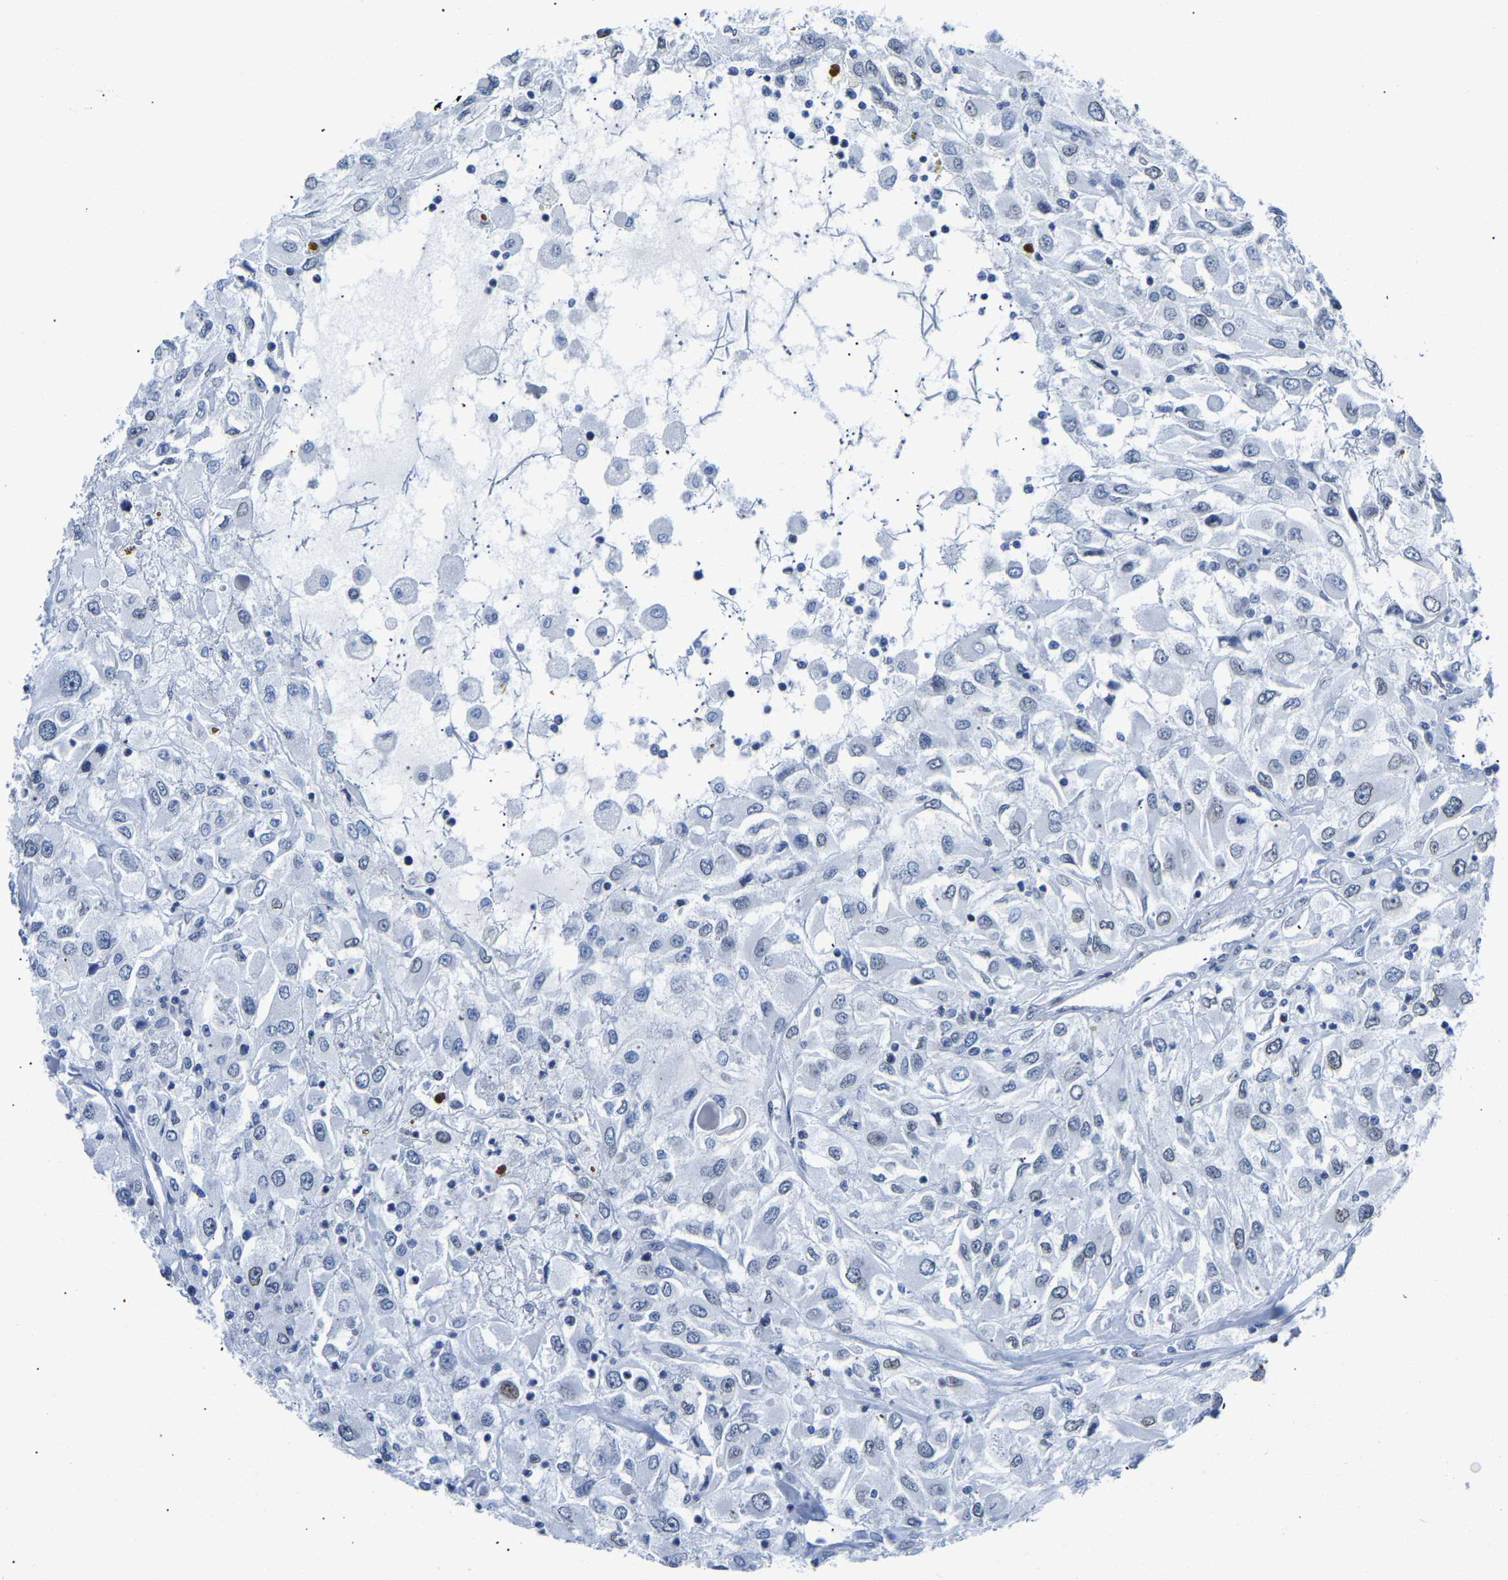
{"staining": {"intensity": "weak", "quantity": "<25%", "location": "cytoplasmic/membranous,nuclear"}, "tissue": "renal cancer", "cell_type": "Tumor cells", "image_type": "cancer", "snomed": [{"axis": "morphology", "description": "Adenocarcinoma, NOS"}, {"axis": "topography", "description": "Kidney"}], "caption": "This is an IHC photomicrograph of renal cancer (adenocarcinoma). There is no staining in tumor cells.", "gene": "UPK3A", "patient": {"sex": "female", "age": 52}}